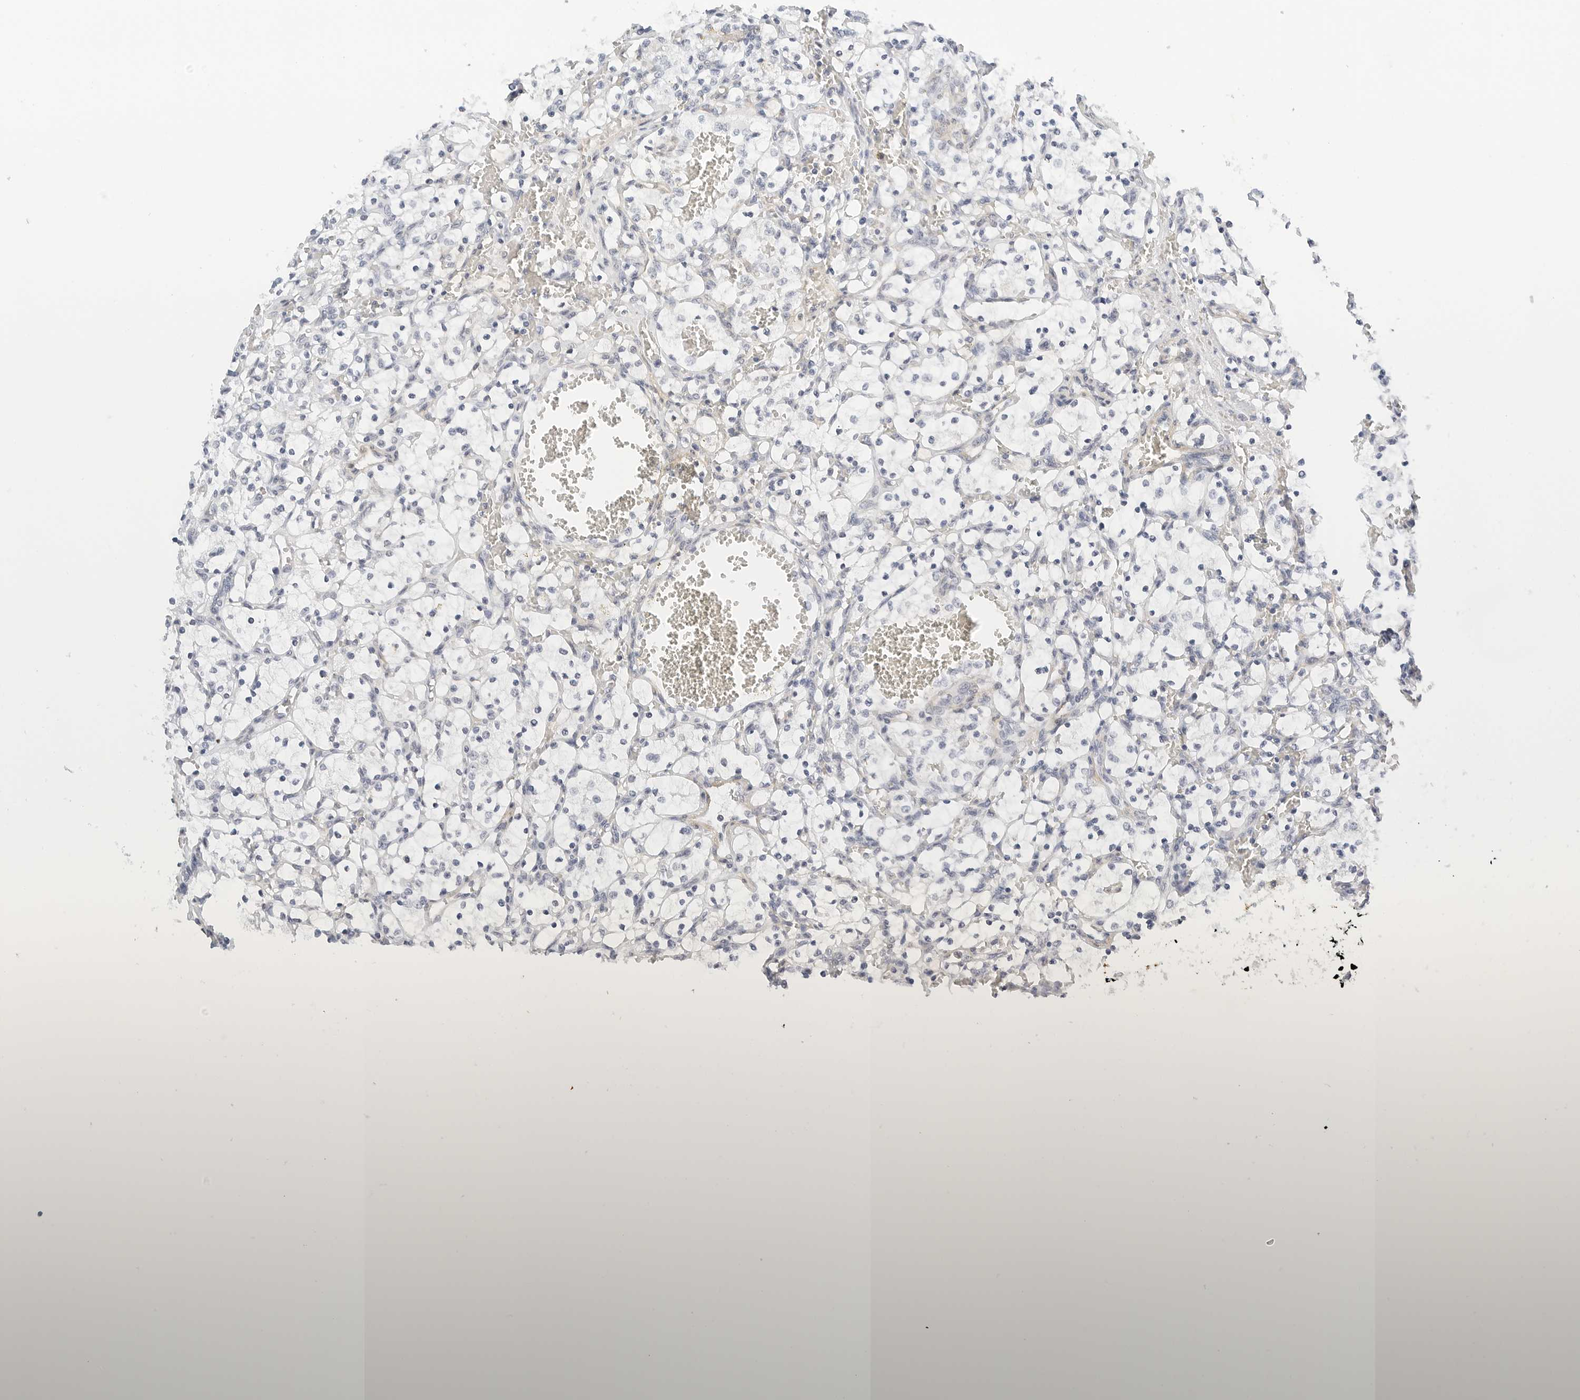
{"staining": {"intensity": "negative", "quantity": "none", "location": "none"}, "tissue": "renal cancer", "cell_type": "Tumor cells", "image_type": "cancer", "snomed": [{"axis": "morphology", "description": "Adenocarcinoma, NOS"}, {"axis": "topography", "description": "Kidney"}], "caption": "A histopathology image of human renal cancer (adenocarcinoma) is negative for staining in tumor cells. (Brightfield microscopy of DAB (3,3'-diaminobenzidine) IHC at high magnification).", "gene": "PKDCC", "patient": {"sex": "female", "age": 69}}